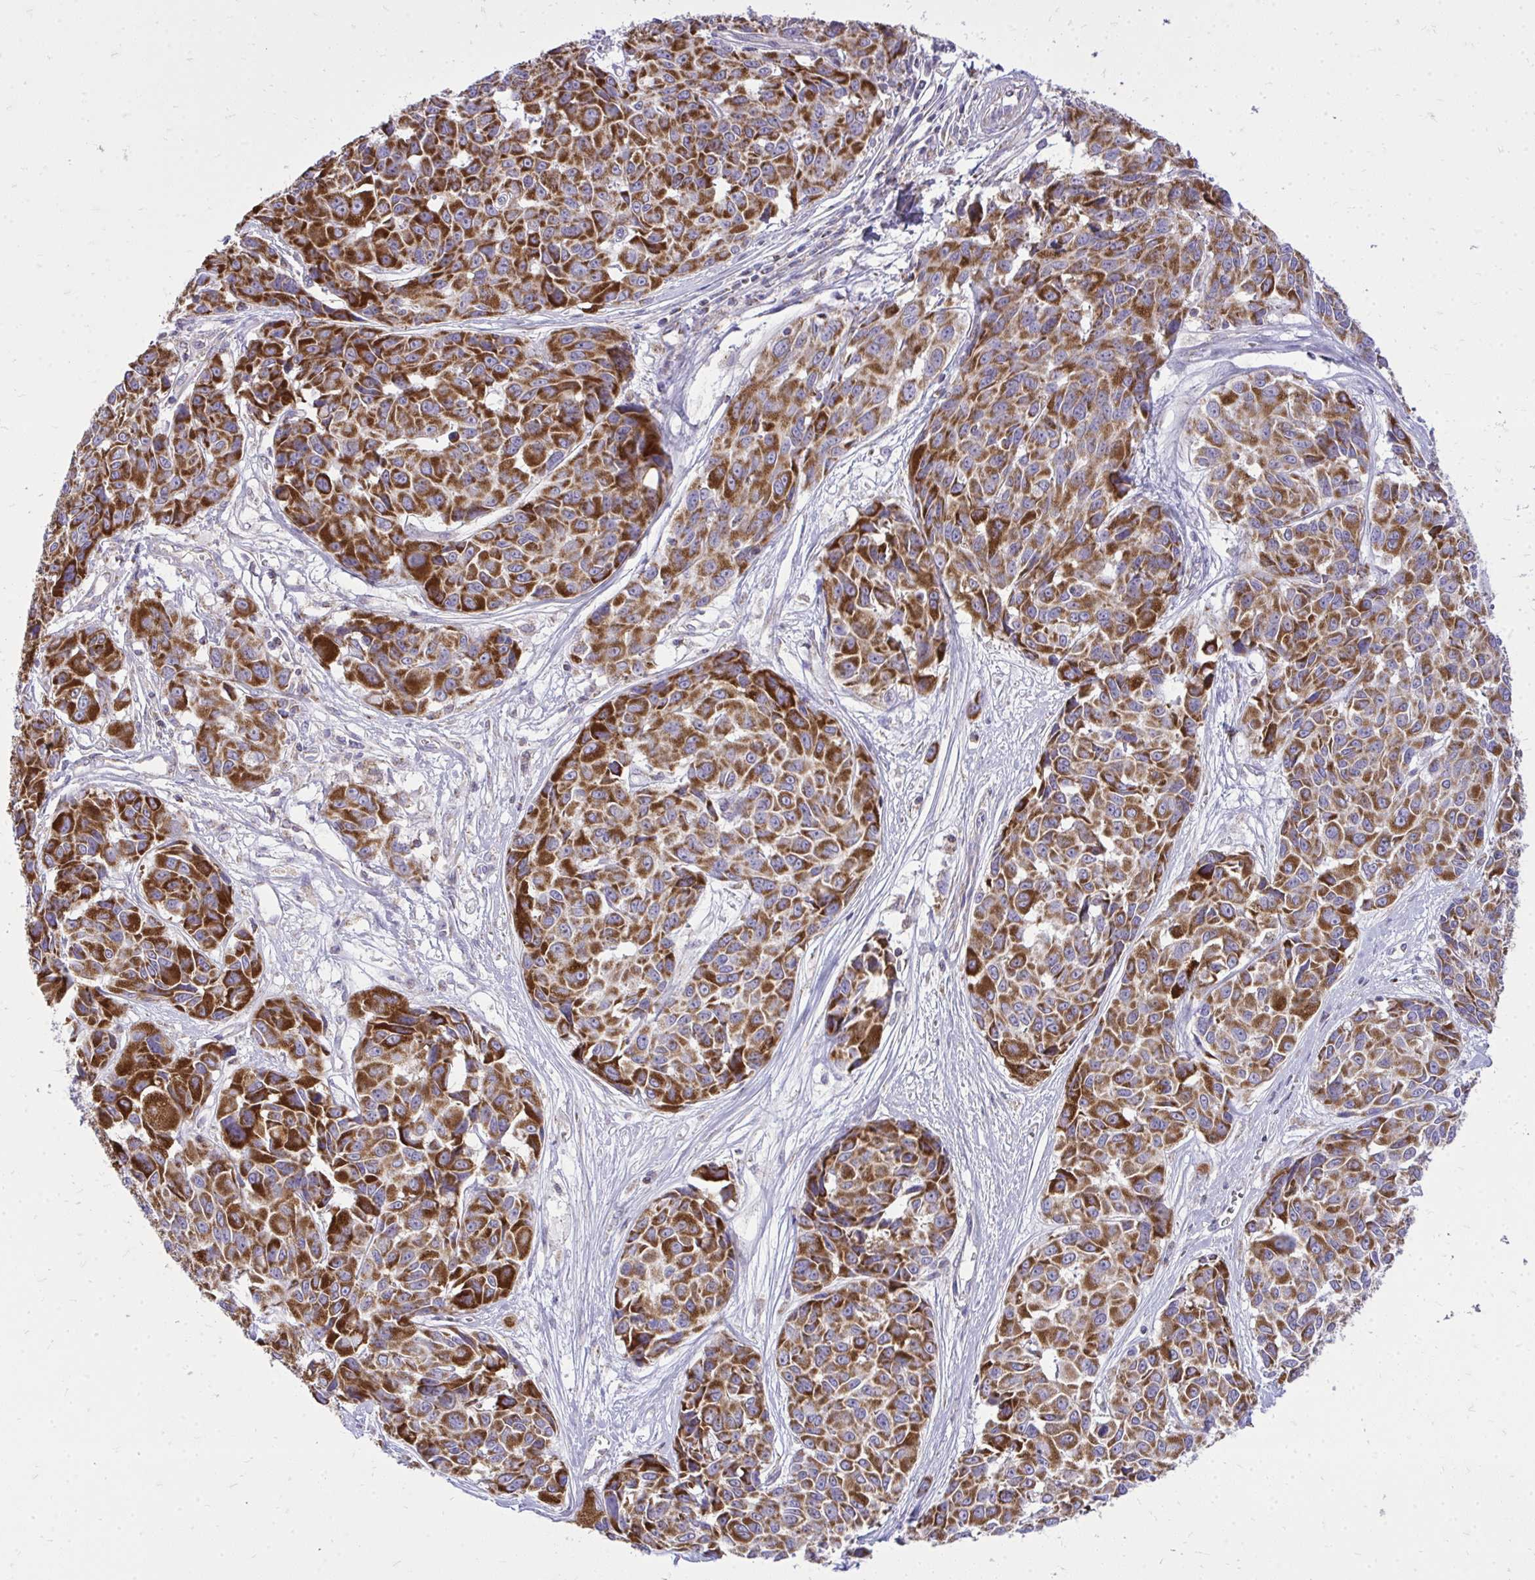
{"staining": {"intensity": "strong", "quantity": ">75%", "location": "cytoplasmic/membranous"}, "tissue": "melanoma", "cell_type": "Tumor cells", "image_type": "cancer", "snomed": [{"axis": "morphology", "description": "Malignant melanoma, NOS"}, {"axis": "topography", "description": "Skin"}], "caption": "Immunohistochemical staining of melanoma shows high levels of strong cytoplasmic/membranous protein expression in about >75% of tumor cells.", "gene": "SPTBN2", "patient": {"sex": "female", "age": 66}}